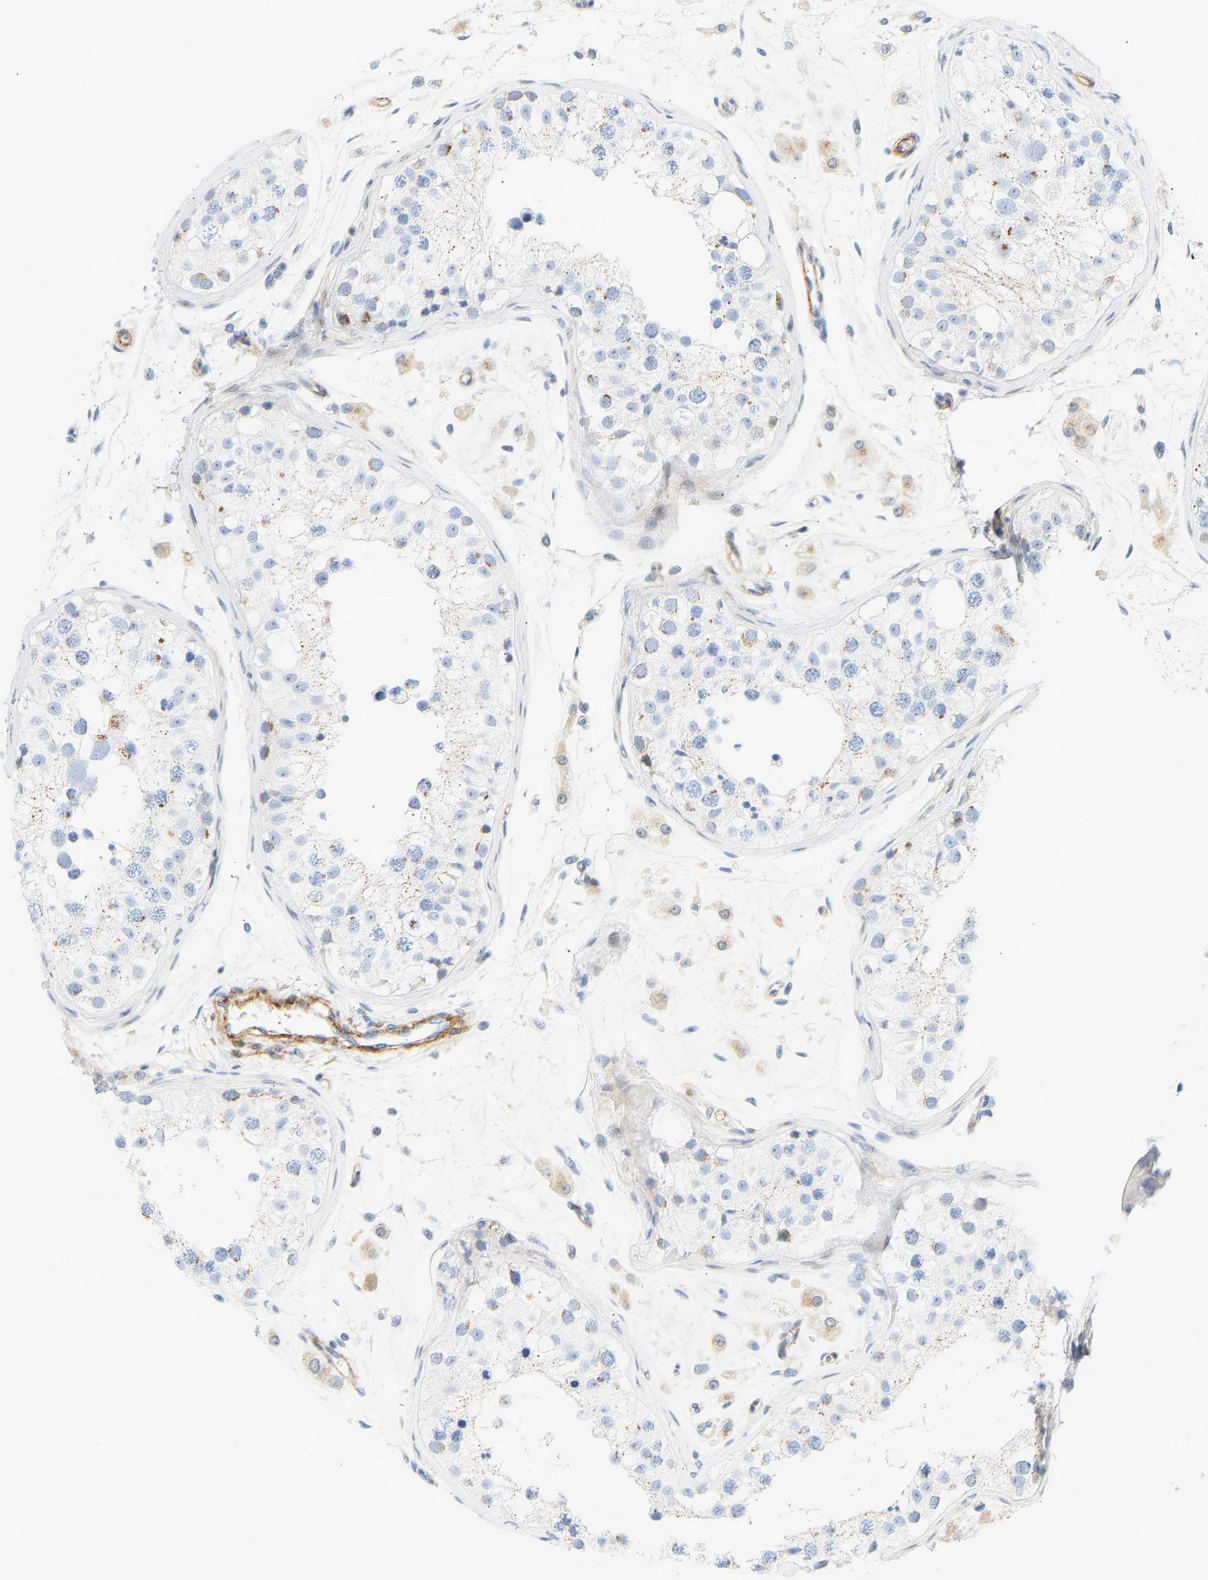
{"staining": {"intensity": "moderate", "quantity": "25%-75%", "location": "cytoplasmic/membranous"}, "tissue": "testis", "cell_type": "Cells in seminiferous ducts", "image_type": "normal", "snomed": [{"axis": "morphology", "description": "Normal tissue, NOS"}, {"axis": "morphology", "description": "Adenocarcinoma, metastatic, NOS"}, {"axis": "topography", "description": "Testis"}], "caption": "Unremarkable testis demonstrates moderate cytoplasmic/membranous staining in approximately 25%-75% of cells in seminiferous ducts (DAB = brown stain, brightfield microscopy at high magnification)..", "gene": "SLC30A7", "patient": {"sex": "male", "age": 26}}